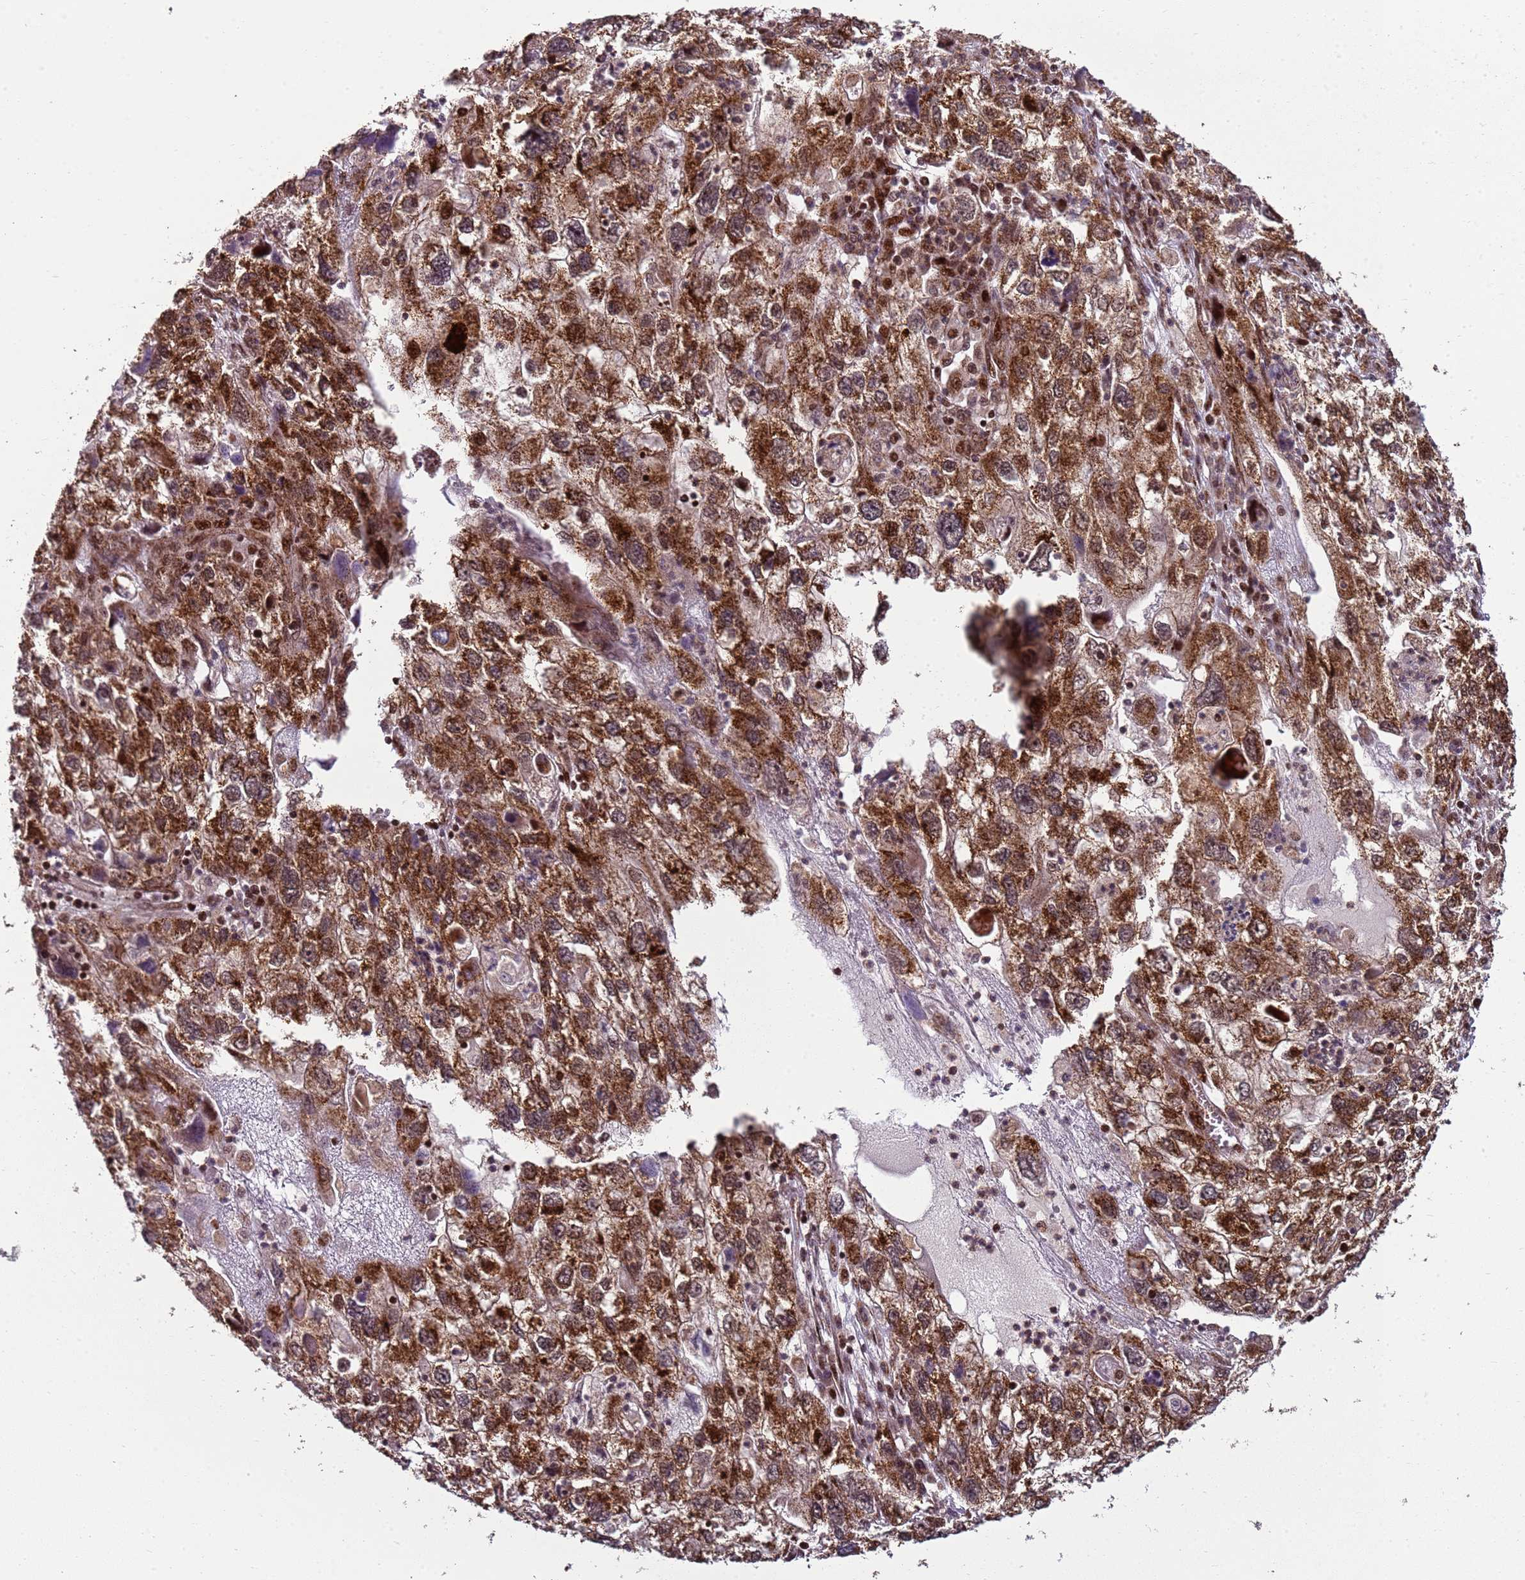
{"staining": {"intensity": "strong", "quantity": "25%-75%", "location": "cytoplasmic/membranous,nuclear"}, "tissue": "endometrial cancer", "cell_type": "Tumor cells", "image_type": "cancer", "snomed": [{"axis": "morphology", "description": "Adenocarcinoma, NOS"}, {"axis": "topography", "description": "Endometrium"}], "caption": "Immunohistochemistry (IHC) histopathology image of neoplastic tissue: adenocarcinoma (endometrial) stained using immunohistochemistry (IHC) exhibits high levels of strong protein expression localized specifically in the cytoplasmic/membranous and nuclear of tumor cells, appearing as a cytoplasmic/membranous and nuclear brown color.", "gene": "PEX14", "patient": {"sex": "female", "age": 49}}